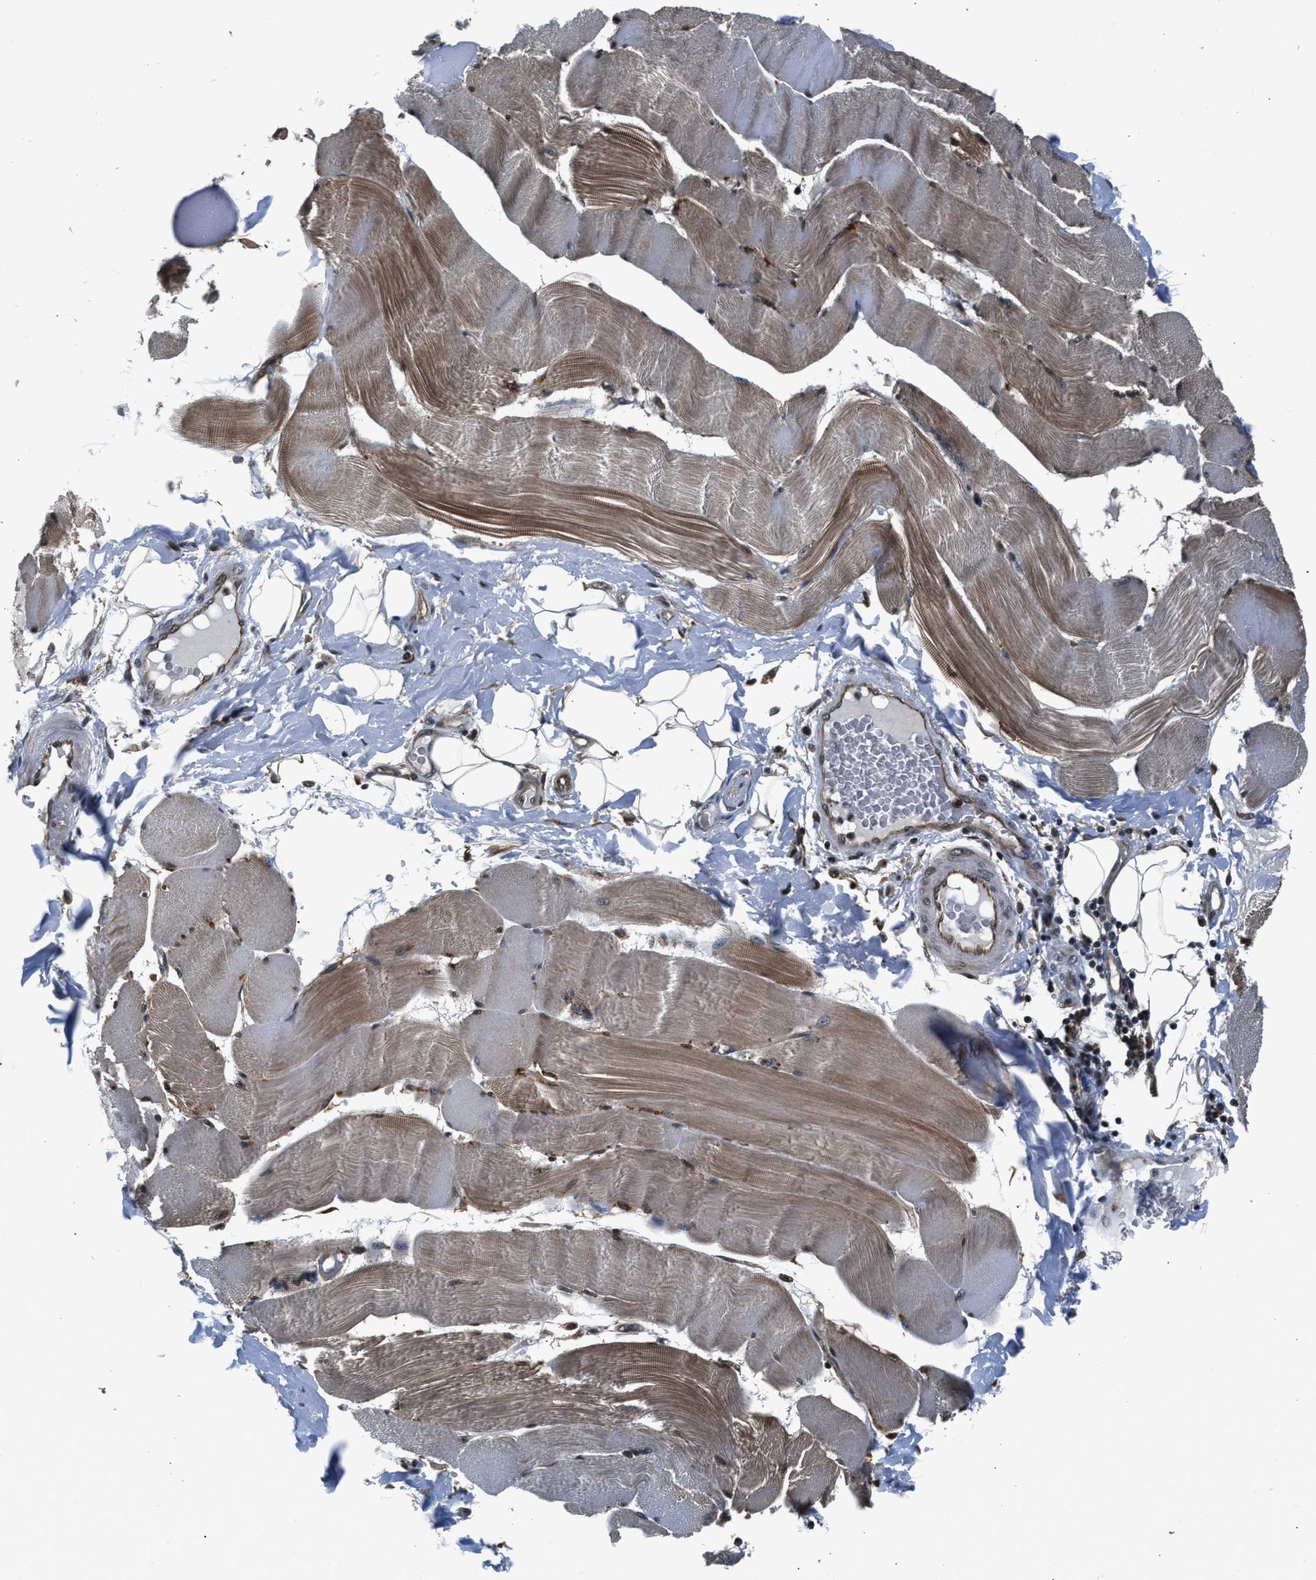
{"staining": {"intensity": "moderate", "quantity": "25%-75%", "location": "cytoplasmic/membranous"}, "tissue": "skeletal muscle", "cell_type": "Myocytes", "image_type": "normal", "snomed": [{"axis": "morphology", "description": "Normal tissue, NOS"}, {"axis": "topography", "description": "Skin"}, {"axis": "topography", "description": "Skeletal muscle"}], "caption": "Brown immunohistochemical staining in benign skeletal muscle exhibits moderate cytoplasmic/membranous staining in about 25%-75% of myocytes.", "gene": "RBM33", "patient": {"sex": "male", "age": 83}}